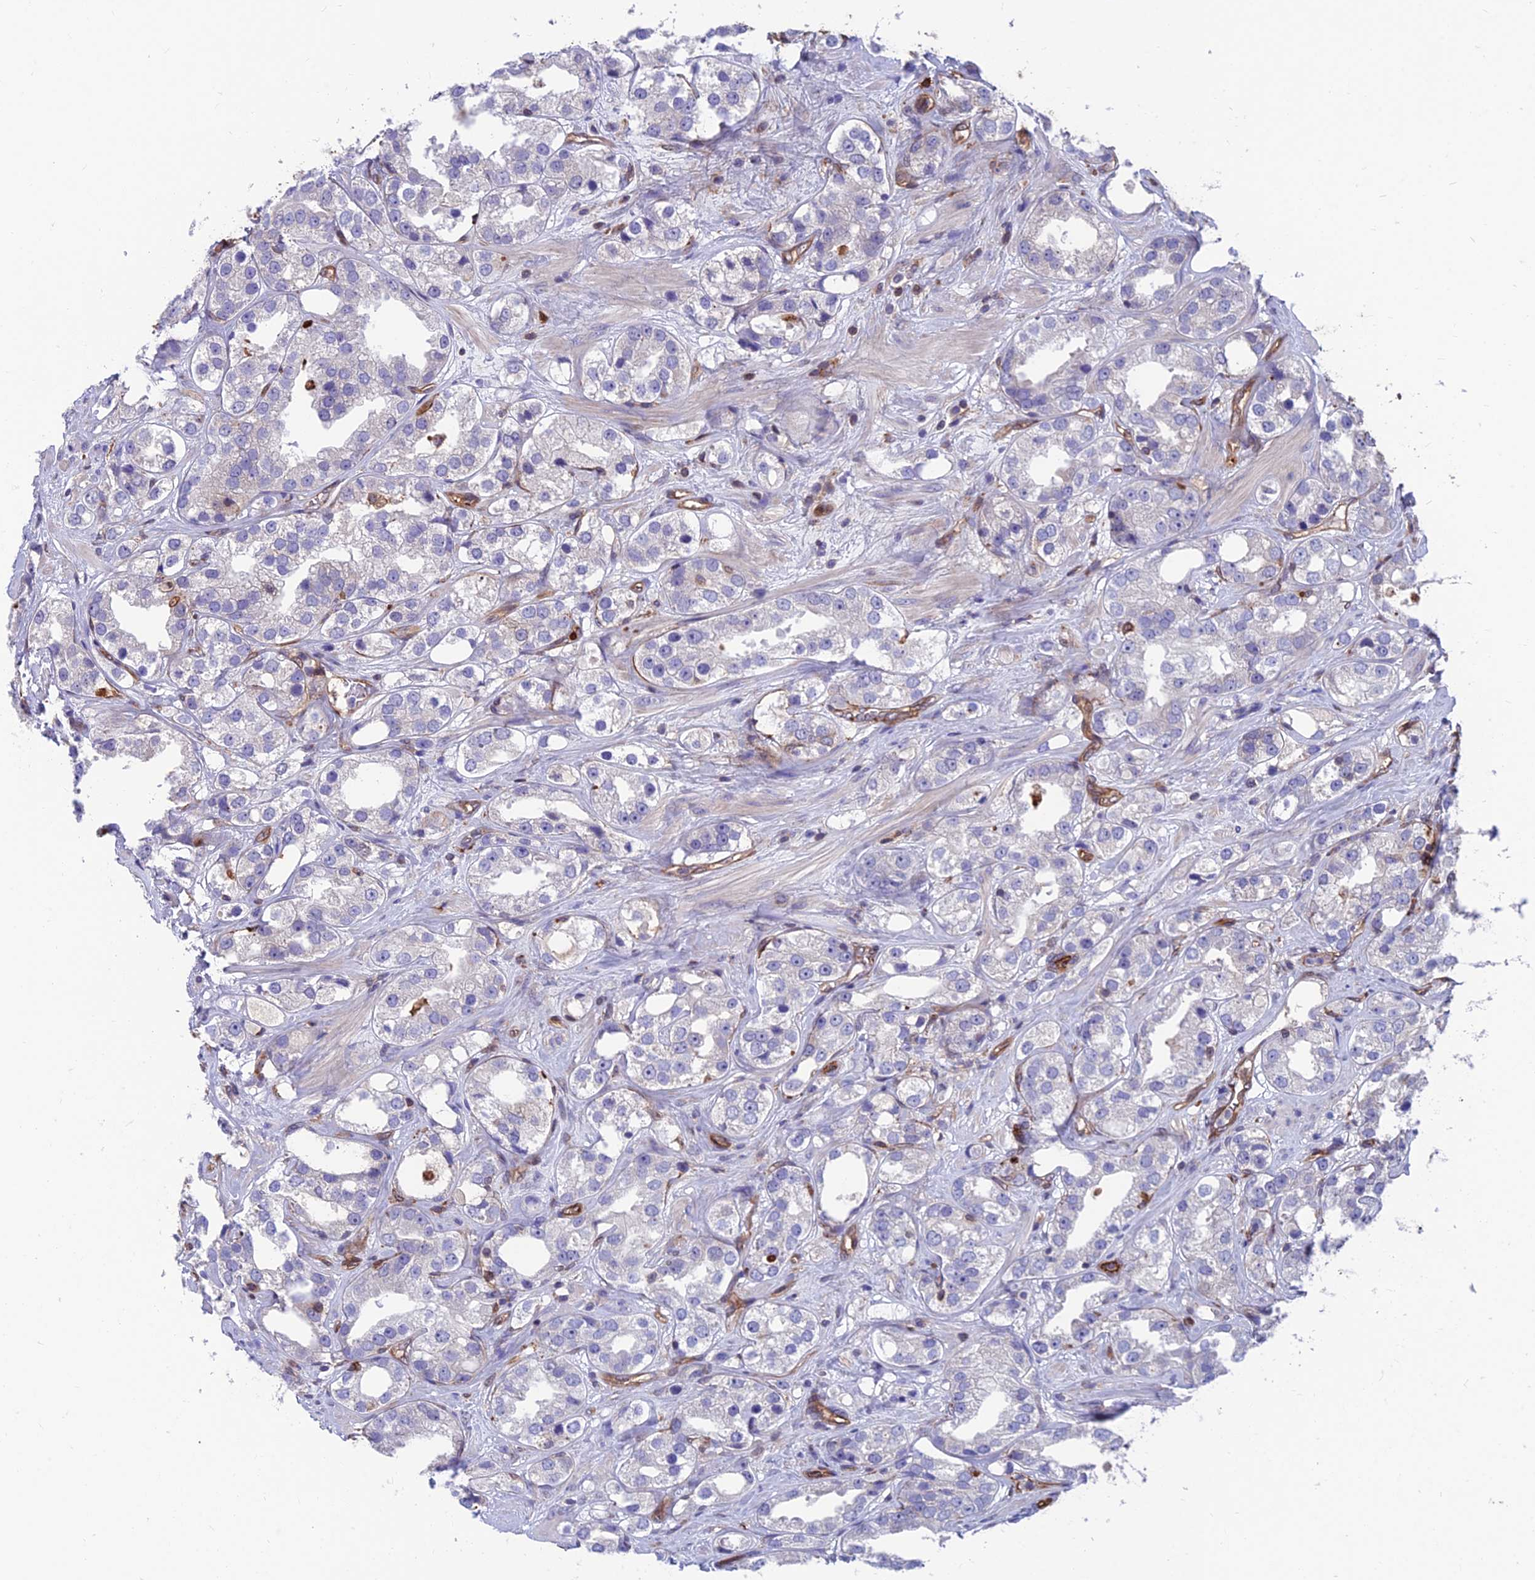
{"staining": {"intensity": "negative", "quantity": "none", "location": "none"}, "tissue": "prostate cancer", "cell_type": "Tumor cells", "image_type": "cancer", "snomed": [{"axis": "morphology", "description": "Adenocarcinoma, NOS"}, {"axis": "topography", "description": "Prostate"}], "caption": "Immunohistochemistry (IHC) micrograph of neoplastic tissue: adenocarcinoma (prostate) stained with DAB demonstrates no significant protein staining in tumor cells.", "gene": "RTN4RL1", "patient": {"sex": "male", "age": 79}}